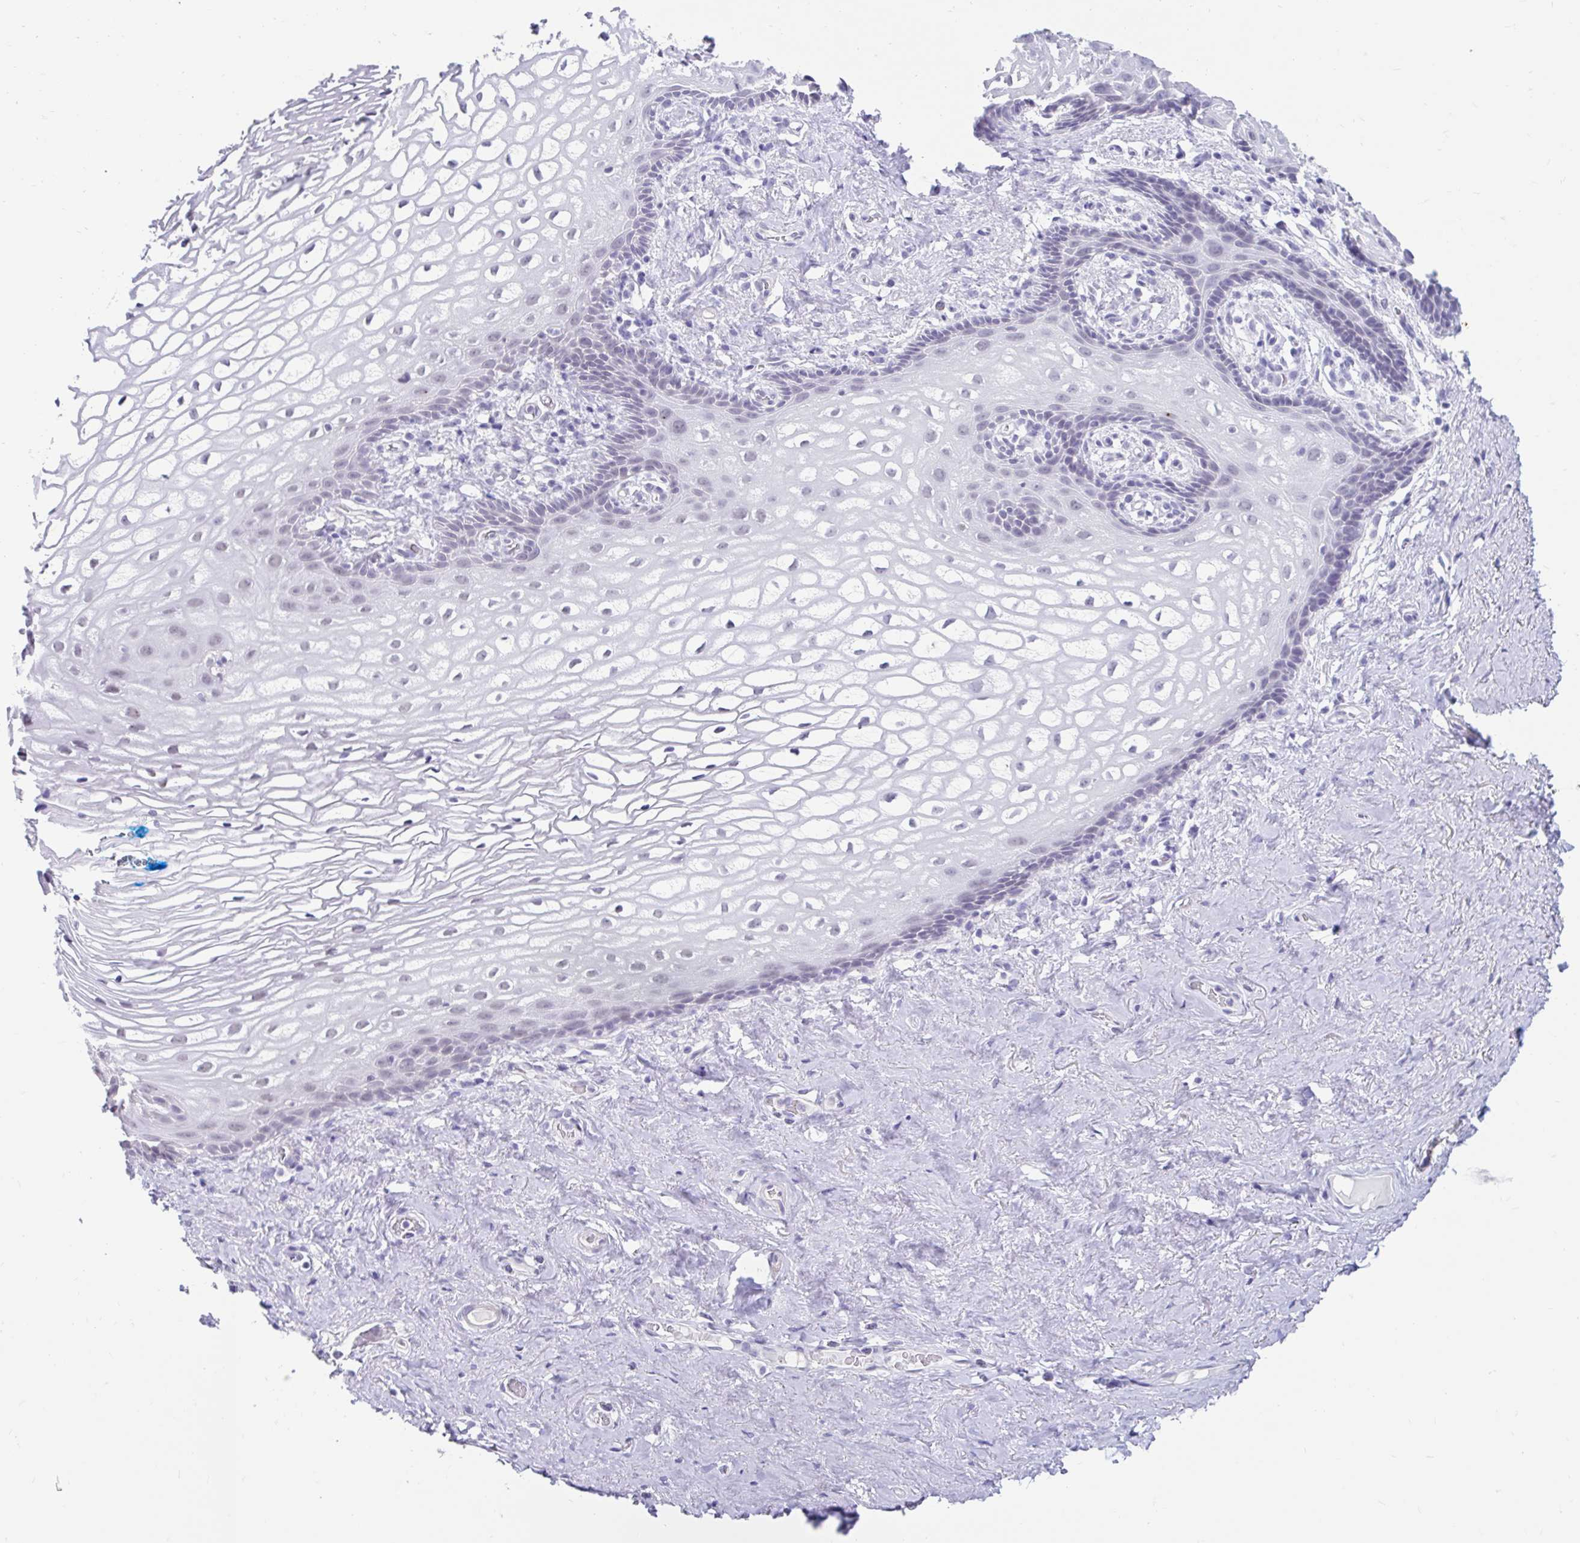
{"staining": {"intensity": "negative", "quantity": "none", "location": "none"}, "tissue": "vagina", "cell_type": "Squamous epithelial cells", "image_type": "normal", "snomed": [{"axis": "morphology", "description": "Normal tissue, NOS"}, {"axis": "morphology", "description": "Adenocarcinoma, NOS"}, {"axis": "topography", "description": "Rectum"}, {"axis": "topography", "description": "Vagina"}, {"axis": "topography", "description": "Peripheral nerve tissue"}], "caption": "Protein analysis of benign vagina displays no significant staining in squamous epithelial cells.", "gene": "DCAF17", "patient": {"sex": "female", "age": 71}}